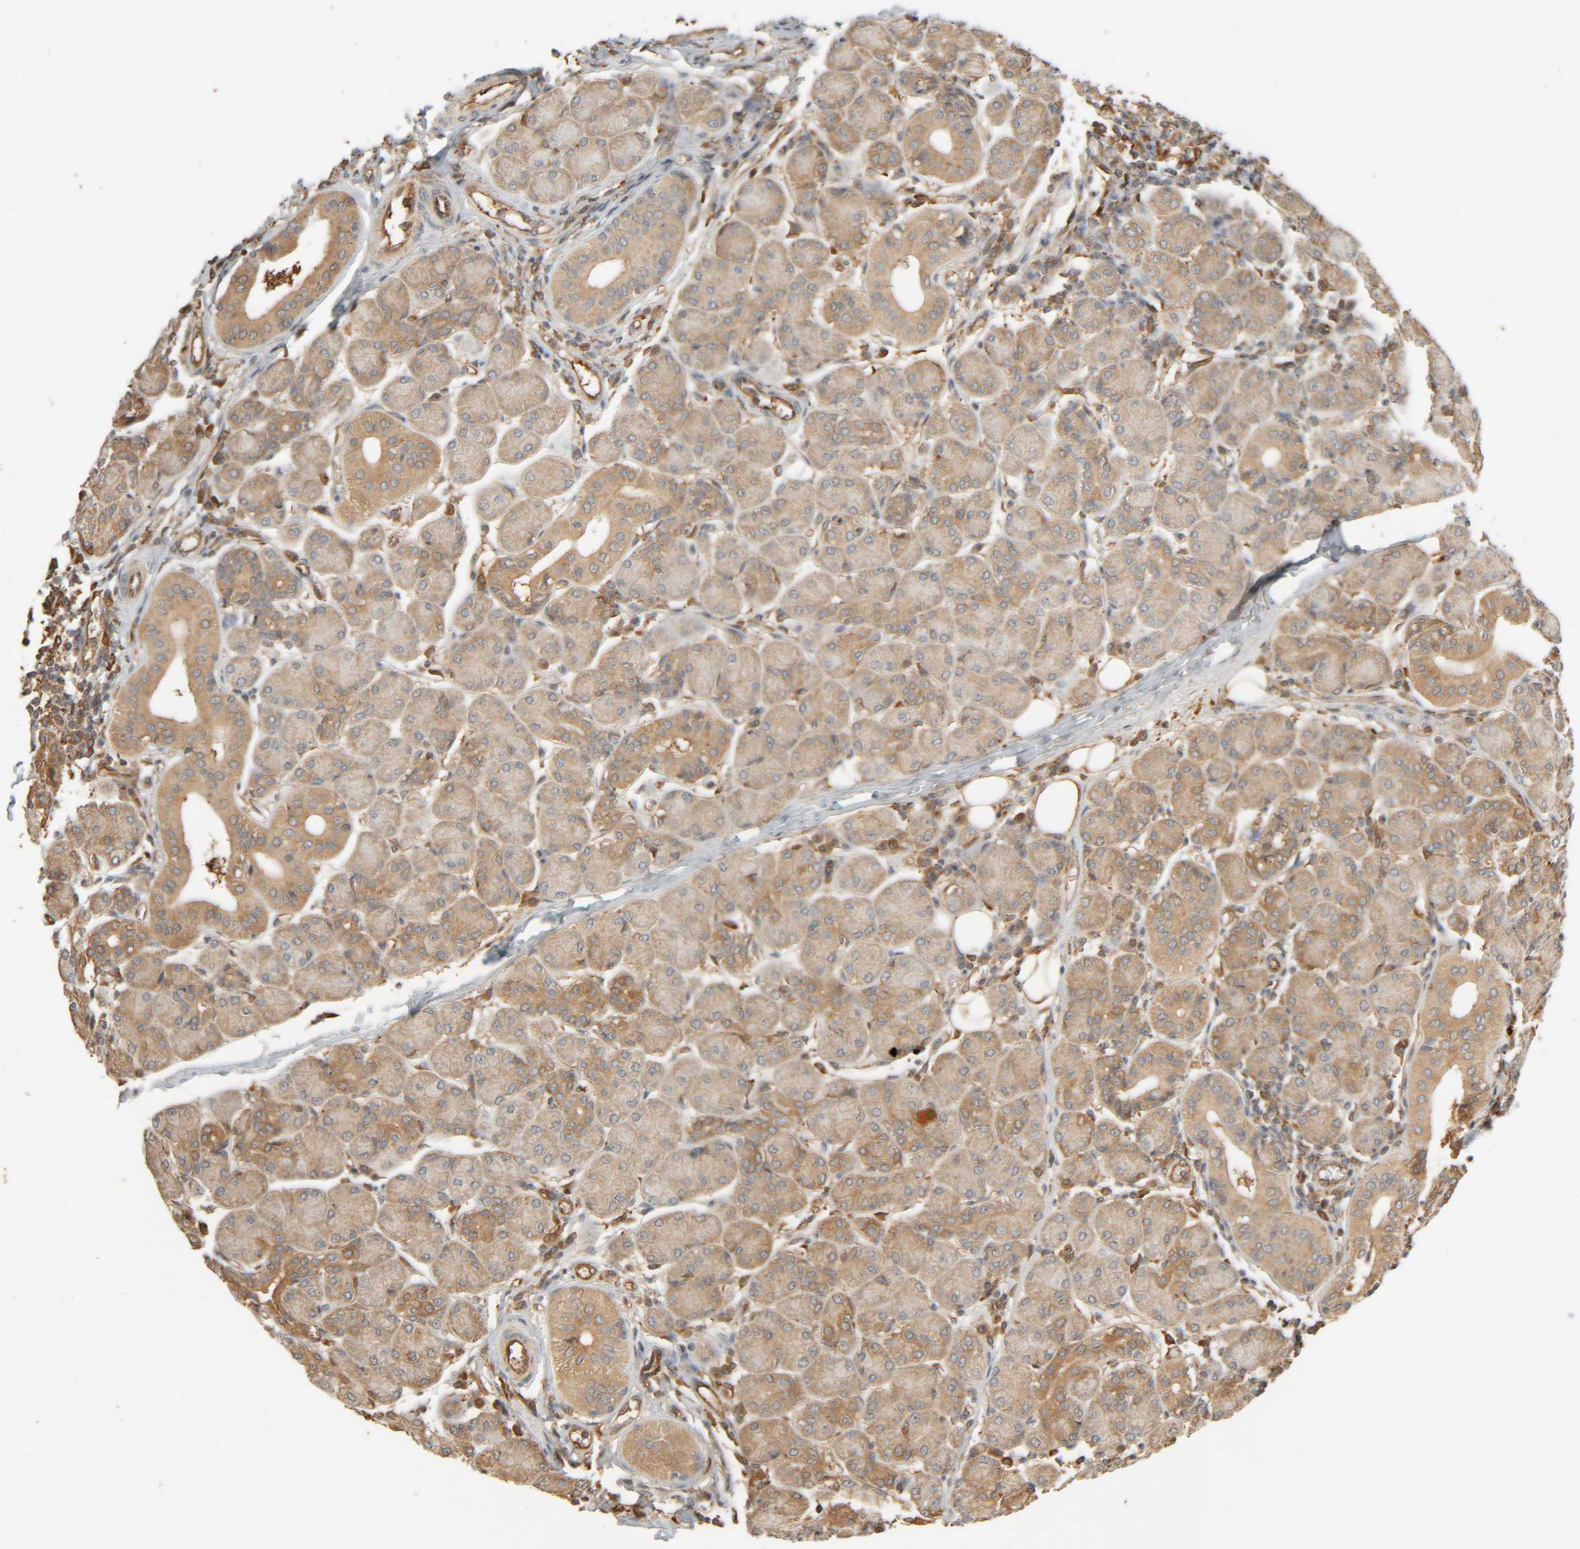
{"staining": {"intensity": "moderate", "quantity": ">75%", "location": "cytoplasmic/membranous"}, "tissue": "salivary gland", "cell_type": "Glandular cells", "image_type": "normal", "snomed": [{"axis": "morphology", "description": "Normal tissue, NOS"}, {"axis": "morphology", "description": "Inflammation, NOS"}, {"axis": "topography", "description": "Lymph node"}, {"axis": "topography", "description": "Salivary gland"}], "caption": "Immunohistochemical staining of benign salivary gland demonstrates >75% levels of moderate cytoplasmic/membranous protein expression in approximately >75% of glandular cells.", "gene": "TMEM192", "patient": {"sex": "male", "age": 3}}